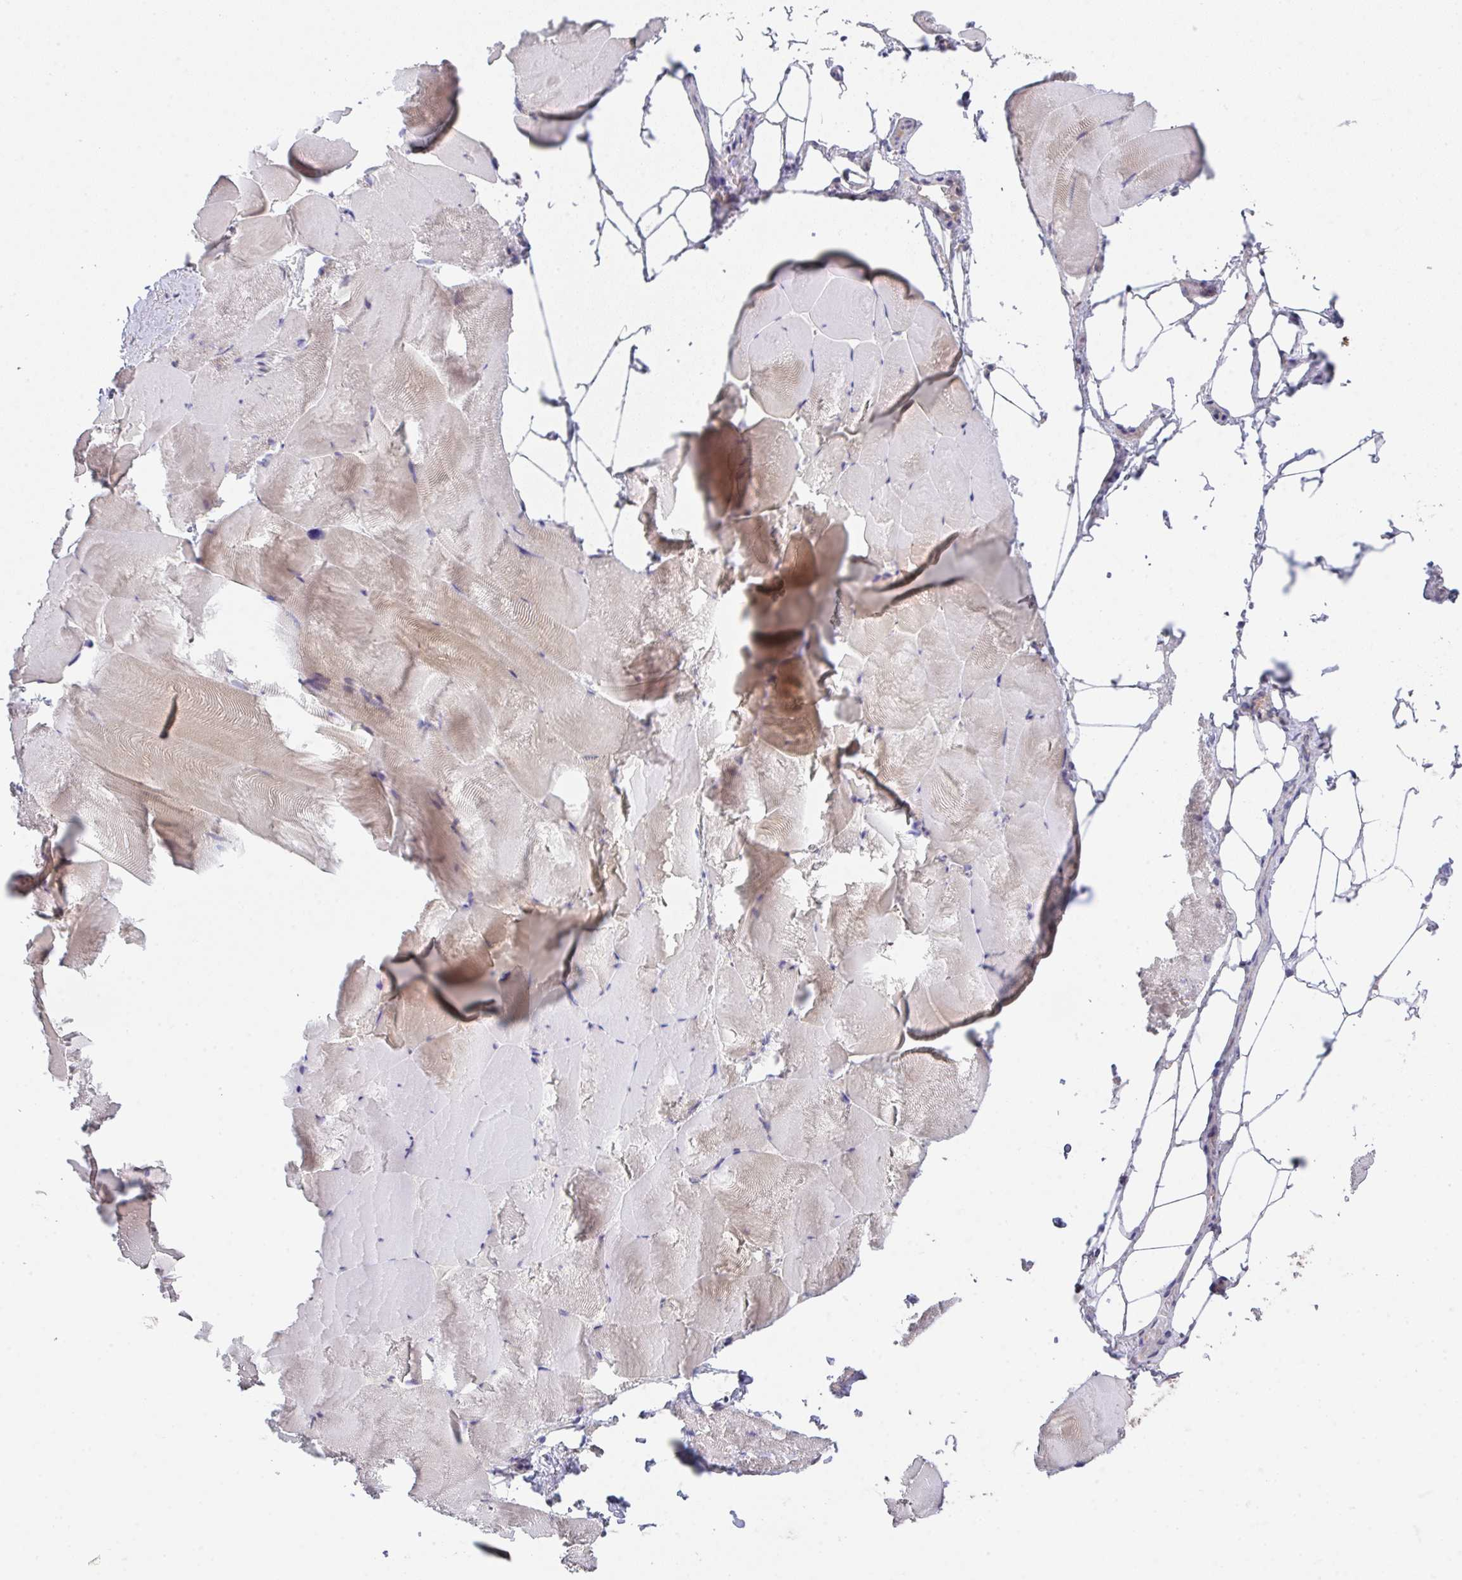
{"staining": {"intensity": "weak", "quantity": "<25%", "location": "cytoplasmic/membranous"}, "tissue": "skeletal muscle", "cell_type": "Myocytes", "image_type": "normal", "snomed": [{"axis": "morphology", "description": "Normal tissue, NOS"}, {"axis": "topography", "description": "Skeletal muscle"}], "caption": "Skeletal muscle was stained to show a protein in brown. There is no significant expression in myocytes. The staining was performed using DAB to visualize the protein expression in brown, while the nuclei were stained in blue with hematoxylin (Magnification: 20x).", "gene": "TSPAN31", "patient": {"sex": "female", "age": 64}}